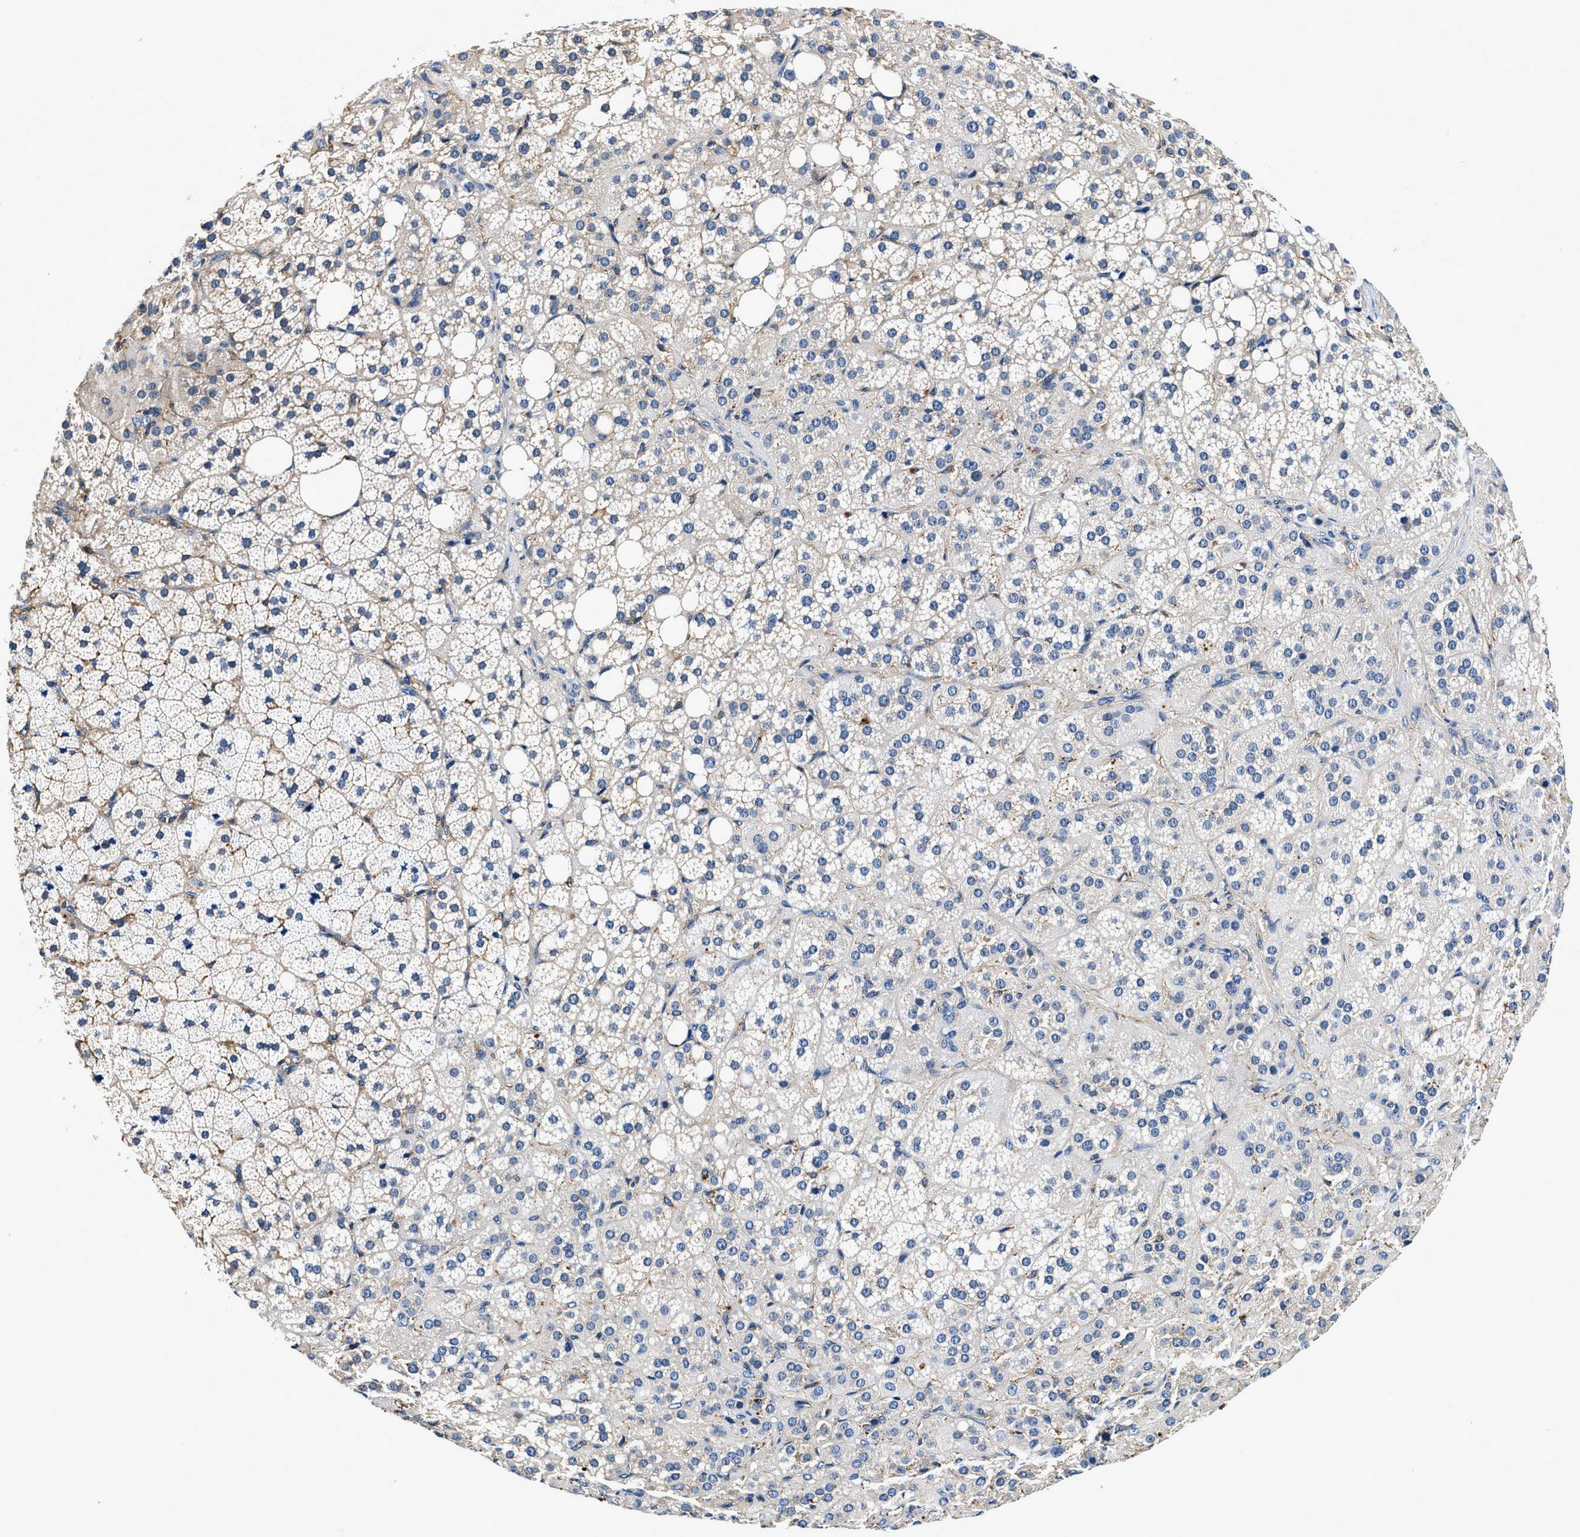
{"staining": {"intensity": "moderate", "quantity": "<25%", "location": "cytoplasmic/membranous"}, "tissue": "adrenal gland", "cell_type": "Glandular cells", "image_type": "normal", "snomed": [{"axis": "morphology", "description": "Normal tissue, NOS"}, {"axis": "topography", "description": "Adrenal gland"}], "caption": "DAB immunohistochemical staining of benign human adrenal gland demonstrates moderate cytoplasmic/membranous protein expression in about <25% of glandular cells.", "gene": "ZFAND3", "patient": {"sex": "female", "age": 59}}